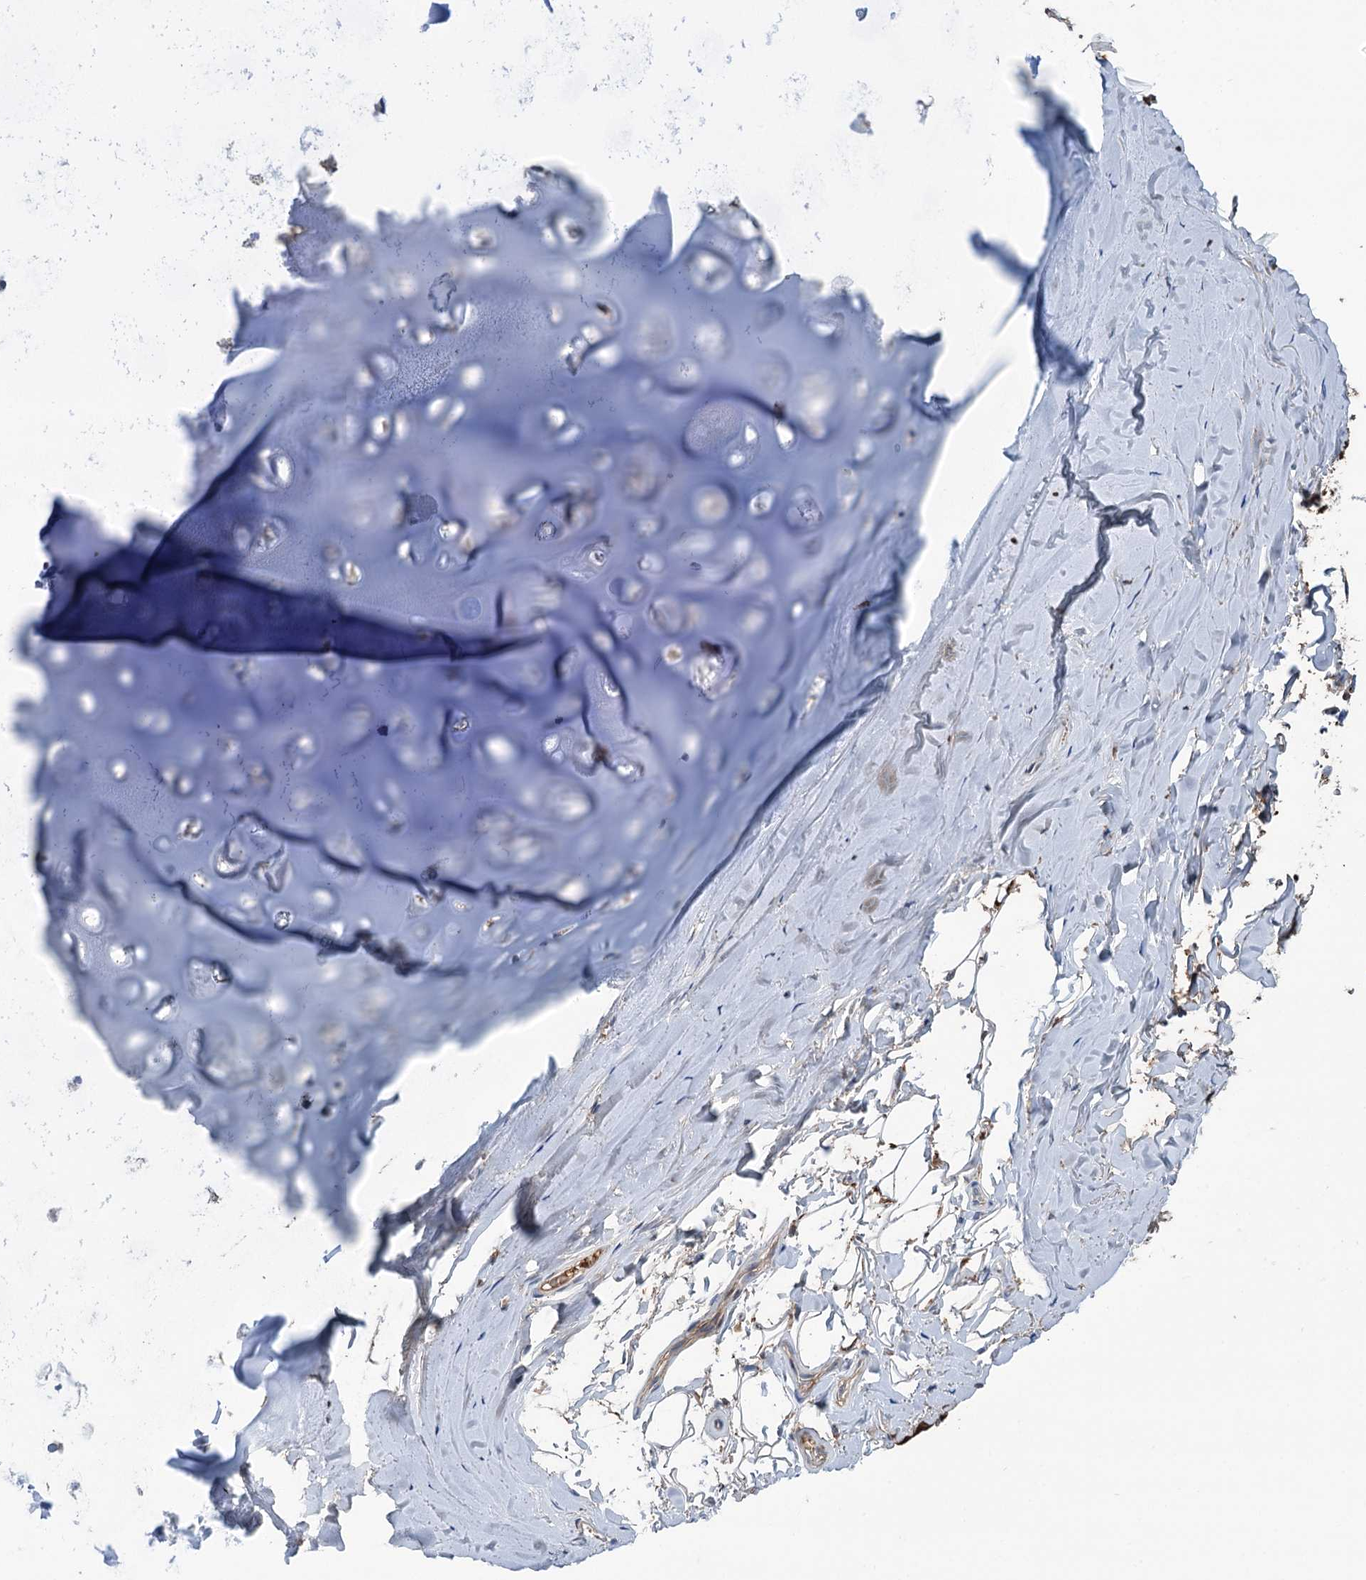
{"staining": {"intensity": "moderate", "quantity": ">75%", "location": "cytoplasmic/membranous"}, "tissue": "adipose tissue", "cell_type": "Adipocytes", "image_type": "normal", "snomed": [{"axis": "morphology", "description": "Normal tissue, NOS"}, {"axis": "topography", "description": "Lymph node"}, {"axis": "topography", "description": "Bronchus"}], "caption": "Moderate cytoplasmic/membranous staining is present in about >75% of adipocytes in unremarkable adipose tissue. (IHC, brightfield microscopy, high magnification).", "gene": "LPIN1", "patient": {"sex": "male", "age": 63}}